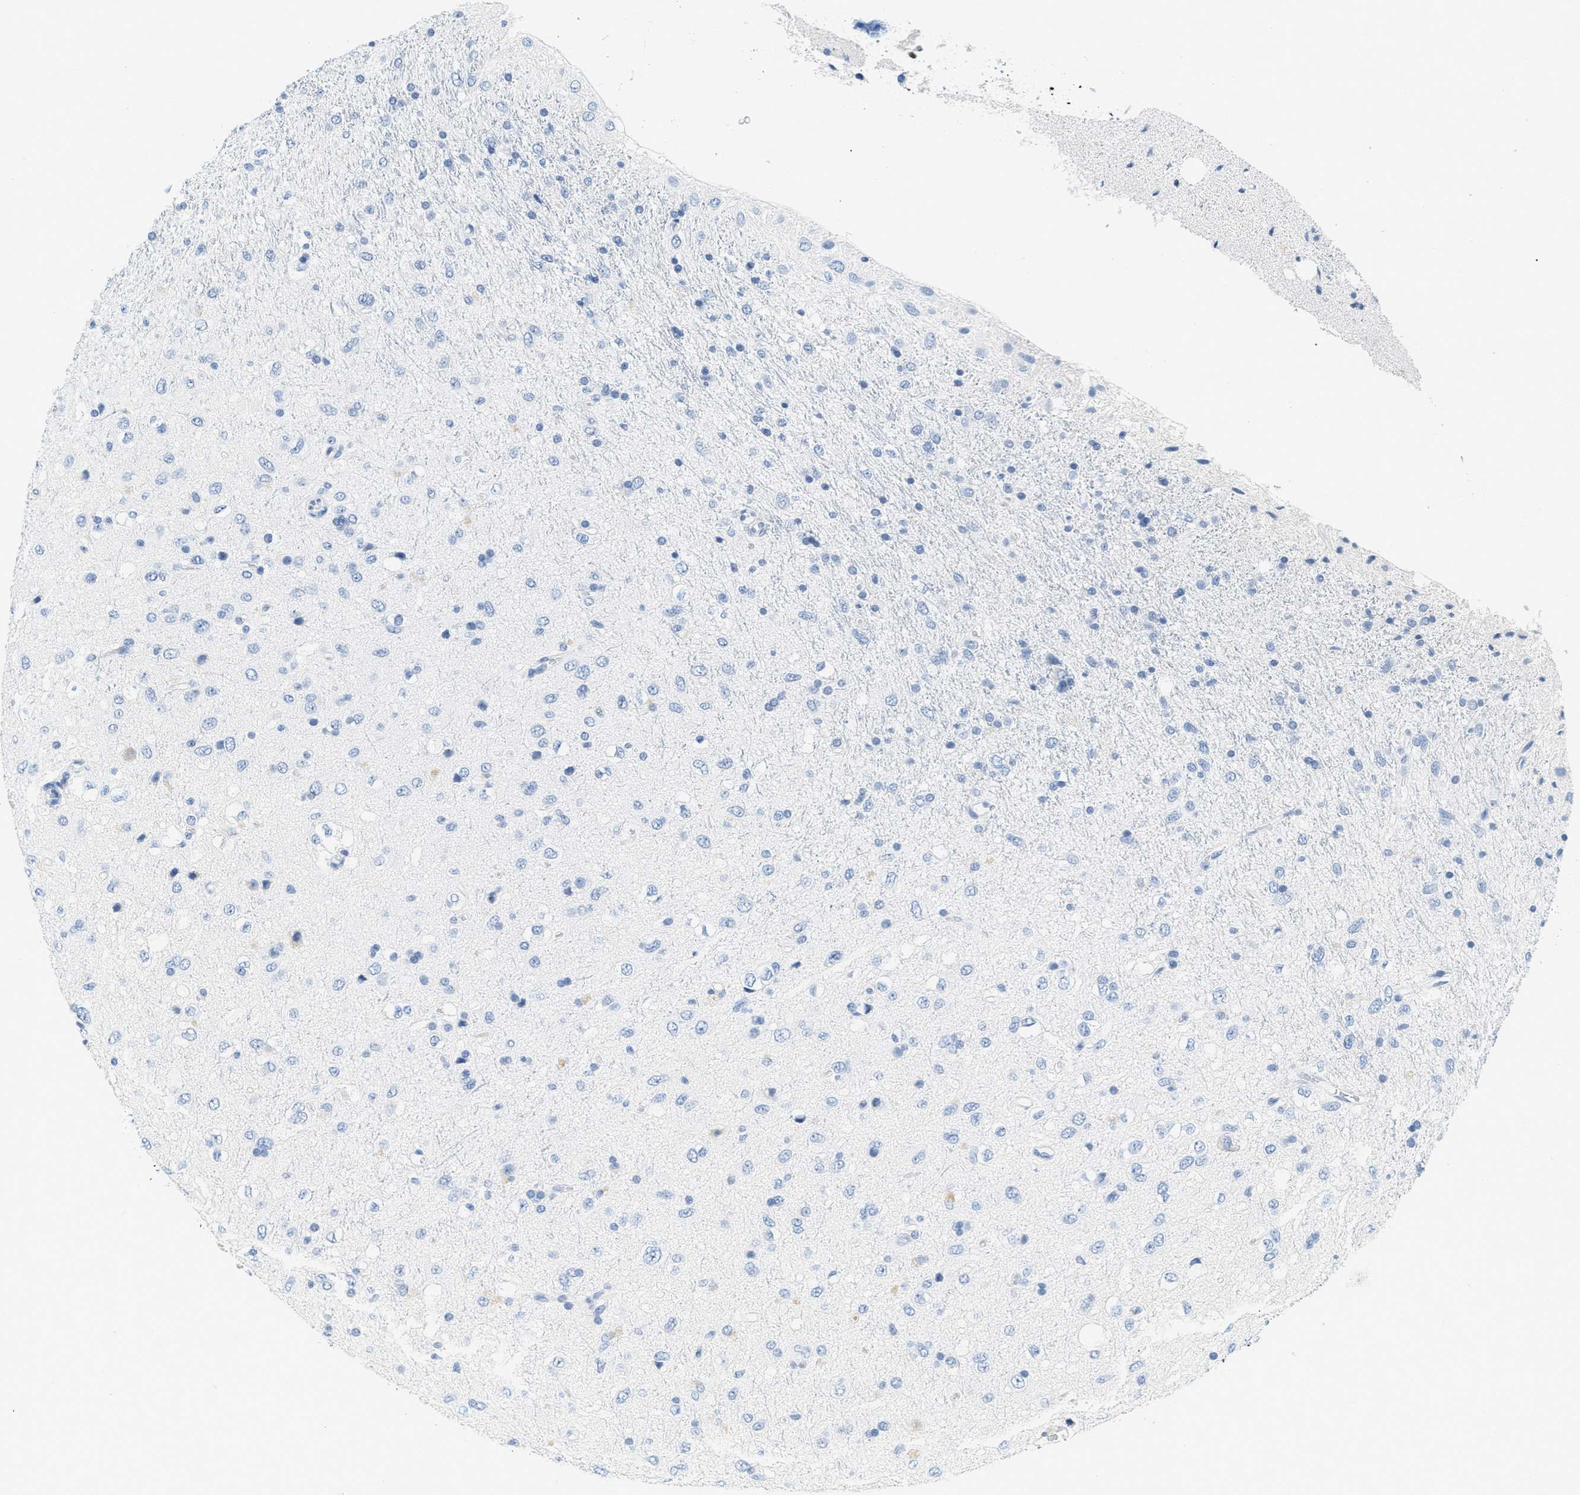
{"staining": {"intensity": "negative", "quantity": "none", "location": "none"}, "tissue": "glioma", "cell_type": "Tumor cells", "image_type": "cancer", "snomed": [{"axis": "morphology", "description": "Glioma, malignant, Low grade"}, {"axis": "topography", "description": "Brain"}], "caption": "Immunohistochemistry (IHC) of human glioma shows no expression in tumor cells. (IHC, brightfield microscopy, high magnification).", "gene": "LCN2", "patient": {"sex": "male", "age": 77}}